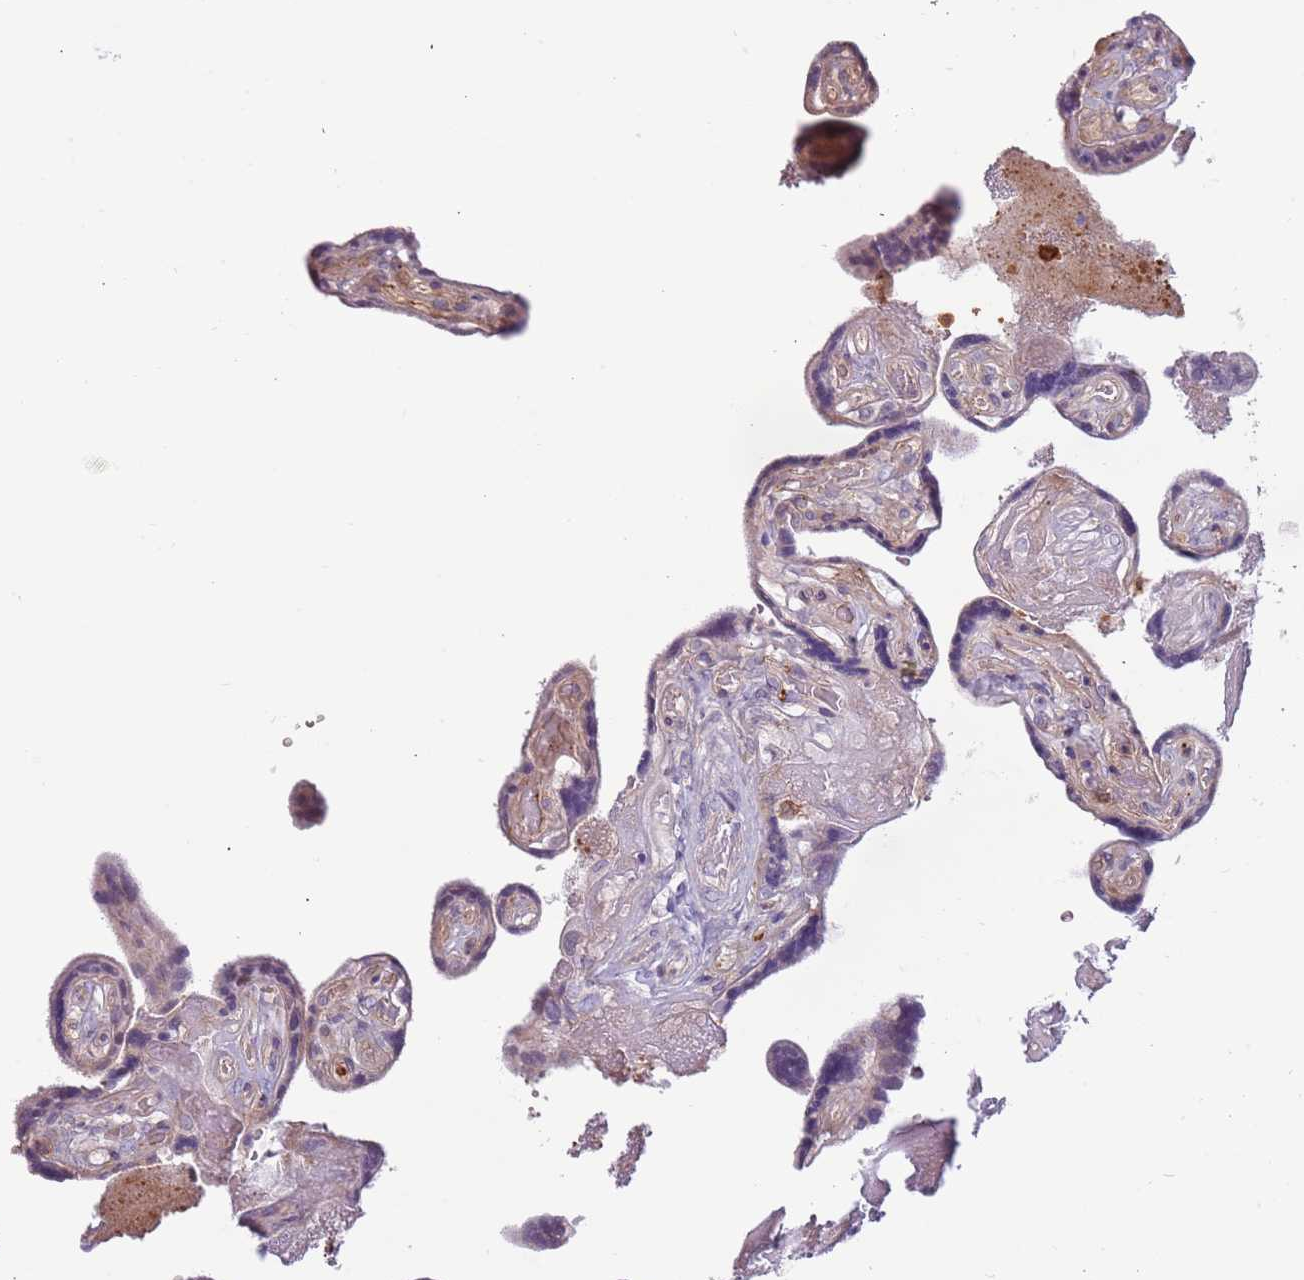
{"staining": {"intensity": "negative", "quantity": "none", "location": "none"}, "tissue": "placenta", "cell_type": "Decidual cells", "image_type": "normal", "snomed": [{"axis": "morphology", "description": "Normal tissue, NOS"}, {"axis": "topography", "description": "Placenta"}], "caption": "There is no significant expression in decidual cells of placenta. (Brightfield microscopy of DAB (3,3'-diaminobenzidine) immunohistochemistry at high magnification).", "gene": "NADK", "patient": {"sex": "female", "age": 32}}